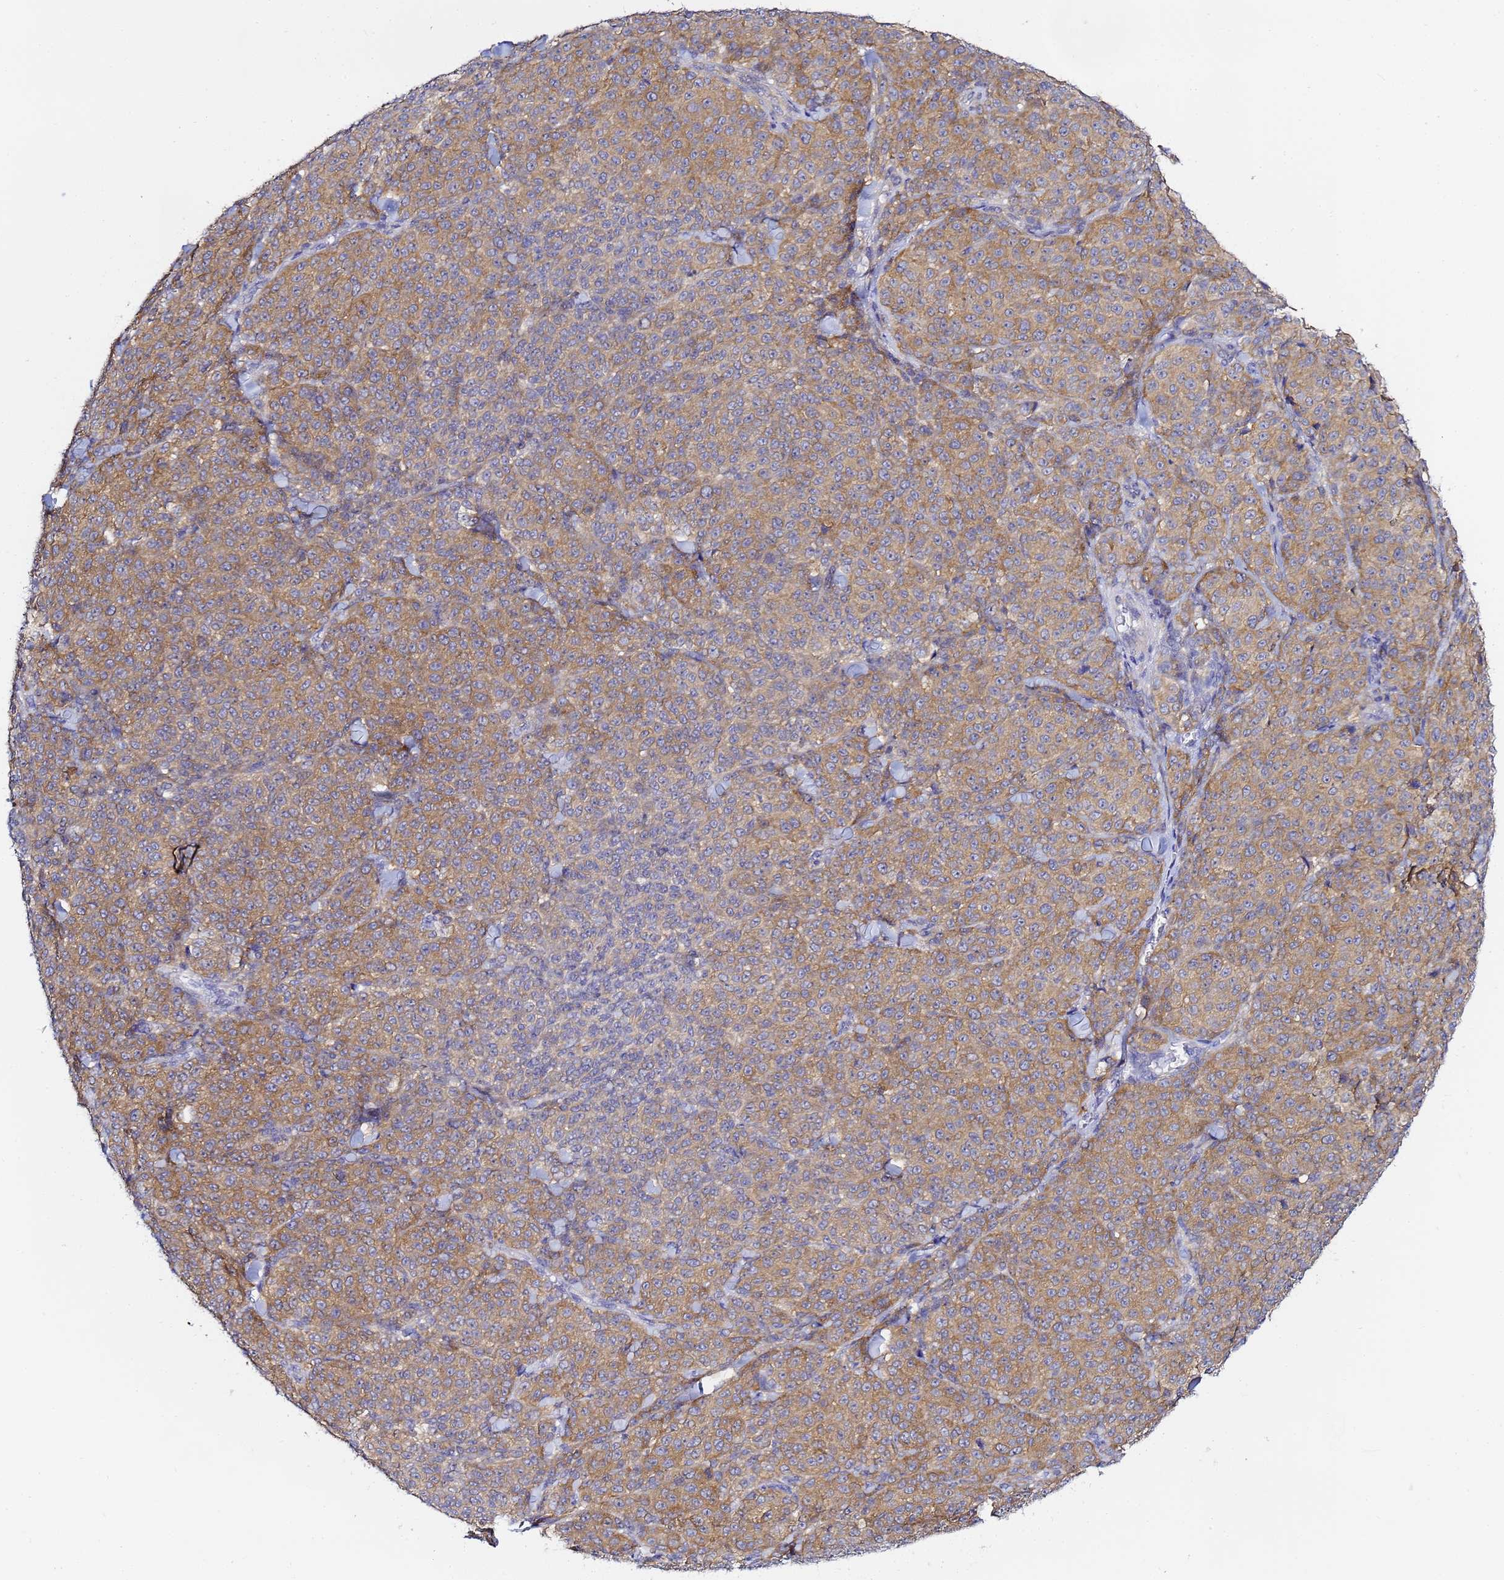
{"staining": {"intensity": "moderate", "quantity": ">75%", "location": "cytoplasmic/membranous"}, "tissue": "melanoma", "cell_type": "Tumor cells", "image_type": "cancer", "snomed": [{"axis": "morphology", "description": "Normal tissue, NOS"}, {"axis": "morphology", "description": "Malignant melanoma, NOS"}, {"axis": "topography", "description": "Skin"}], "caption": "DAB (3,3'-diaminobenzidine) immunohistochemical staining of malignant melanoma reveals moderate cytoplasmic/membranous protein expression in approximately >75% of tumor cells. (brown staining indicates protein expression, while blue staining denotes nuclei).", "gene": "LENG1", "patient": {"sex": "female", "age": 34}}